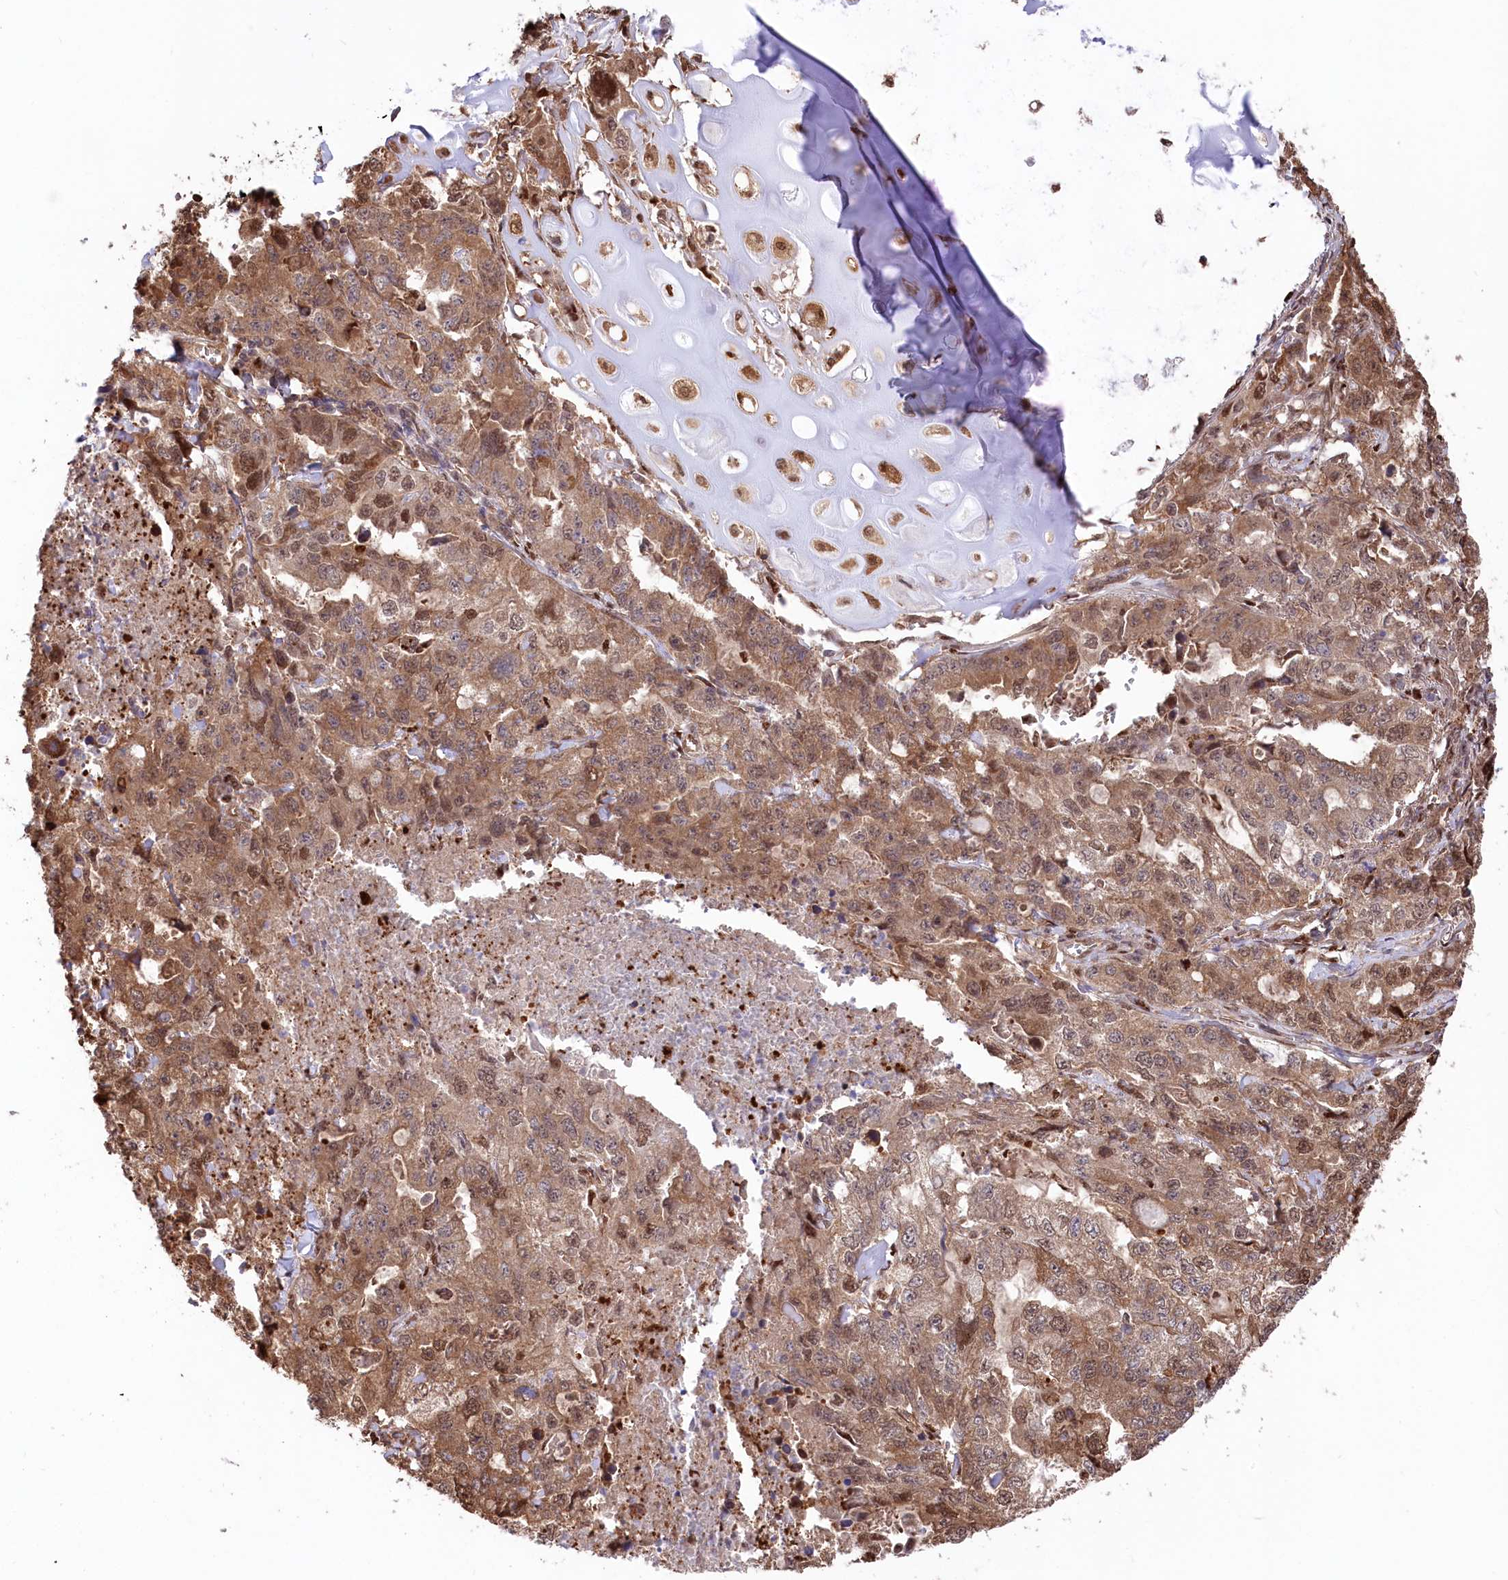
{"staining": {"intensity": "moderate", "quantity": ">75%", "location": "cytoplasmic/membranous,nuclear"}, "tissue": "lung cancer", "cell_type": "Tumor cells", "image_type": "cancer", "snomed": [{"axis": "morphology", "description": "Adenocarcinoma, NOS"}, {"axis": "topography", "description": "Lung"}], "caption": "Immunohistochemical staining of lung cancer (adenocarcinoma) displays medium levels of moderate cytoplasmic/membranous and nuclear protein staining in approximately >75% of tumor cells. (Brightfield microscopy of DAB IHC at high magnification).", "gene": "PSMA1", "patient": {"sex": "female", "age": 51}}